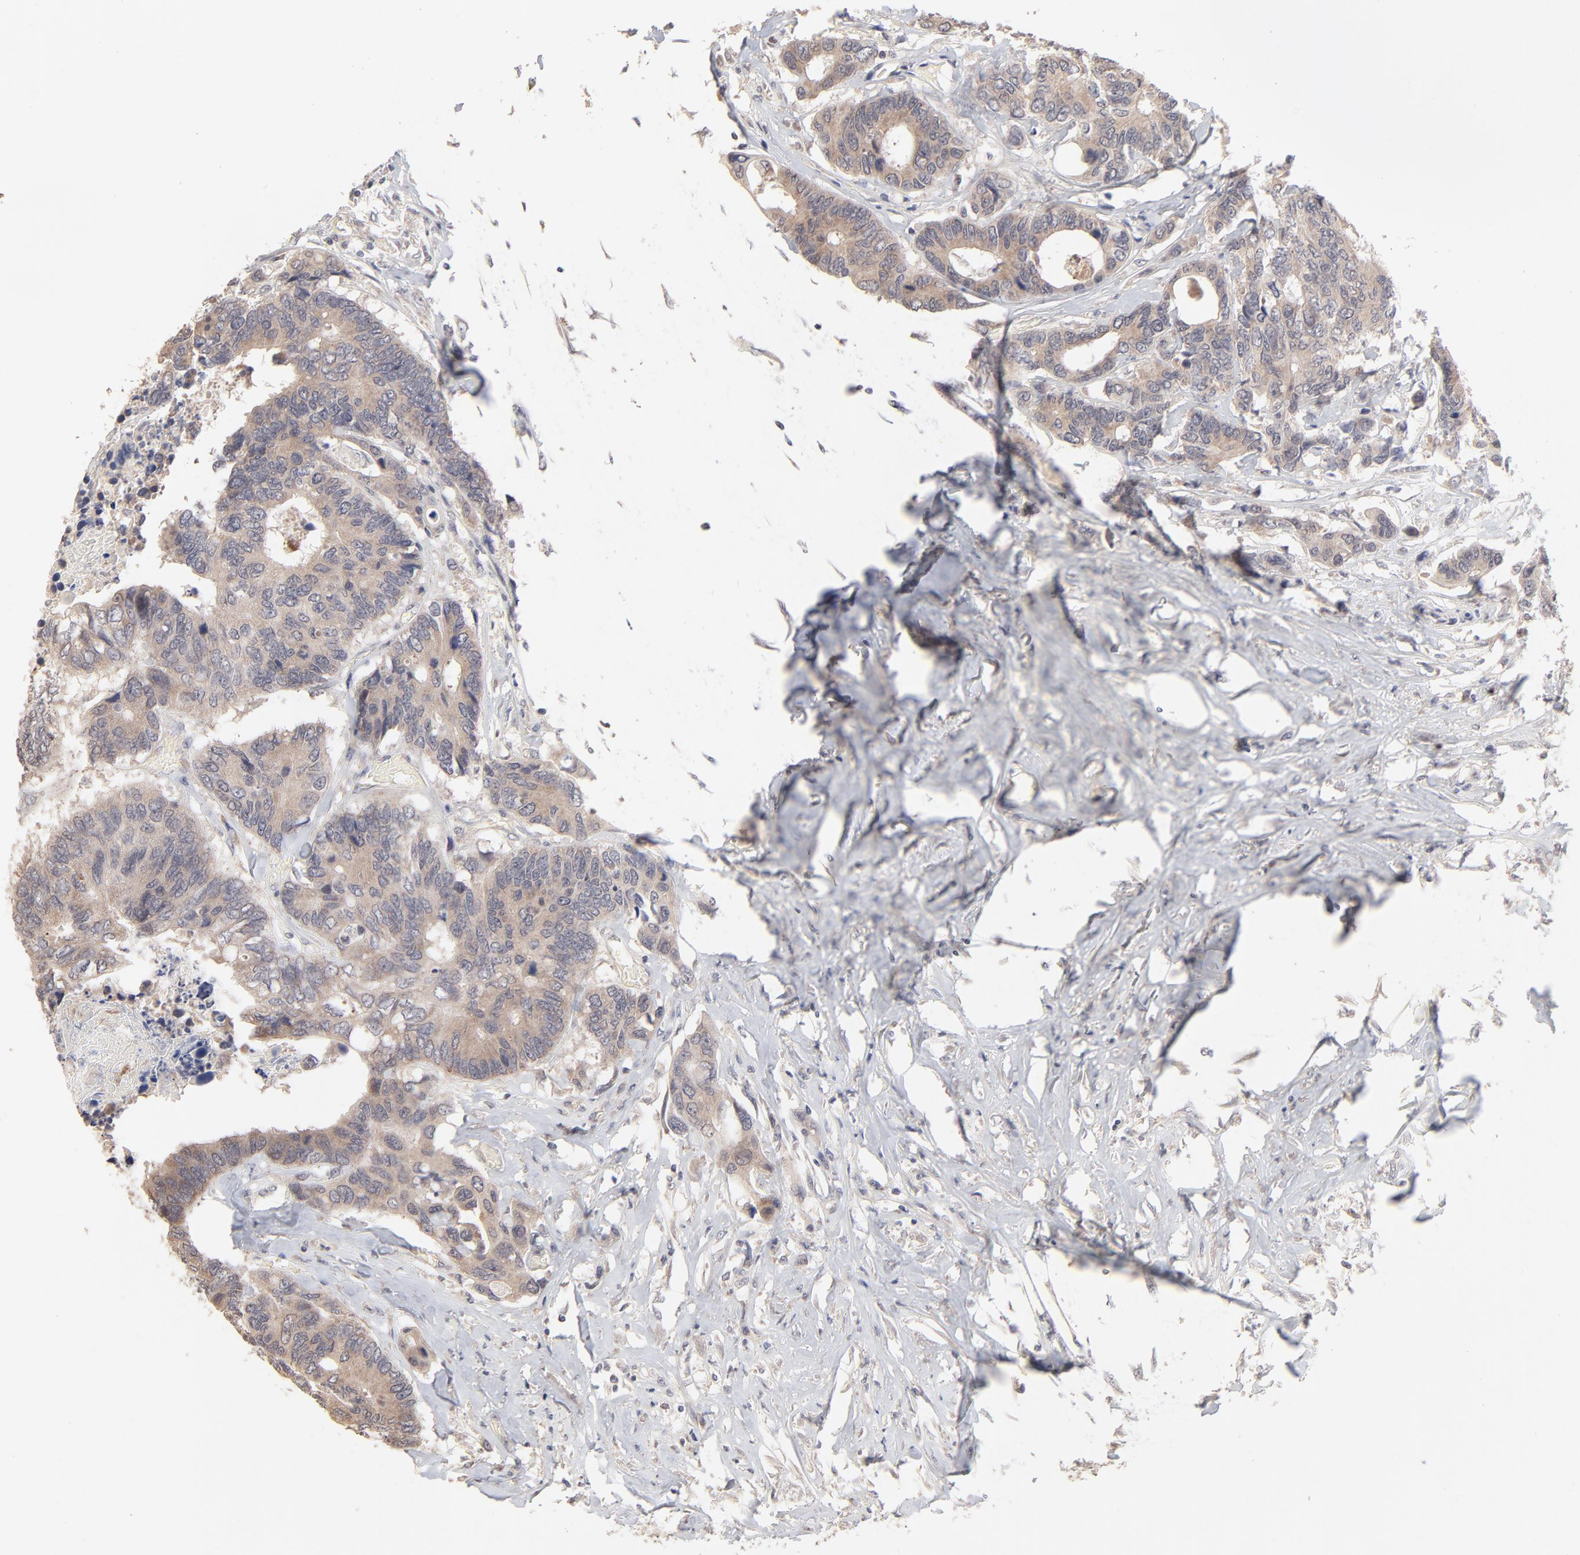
{"staining": {"intensity": "moderate", "quantity": "25%-75%", "location": "cytoplasmic/membranous"}, "tissue": "colorectal cancer", "cell_type": "Tumor cells", "image_type": "cancer", "snomed": [{"axis": "morphology", "description": "Adenocarcinoma, NOS"}, {"axis": "topography", "description": "Rectum"}], "caption": "An immunohistochemistry photomicrograph of neoplastic tissue is shown. Protein staining in brown highlights moderate cytoplasmic/membranous positivity in colorectal adenocarcinoma within tumor cells.", "gene": "MSL2", "patient": {"sex": "male", "age": 55}}